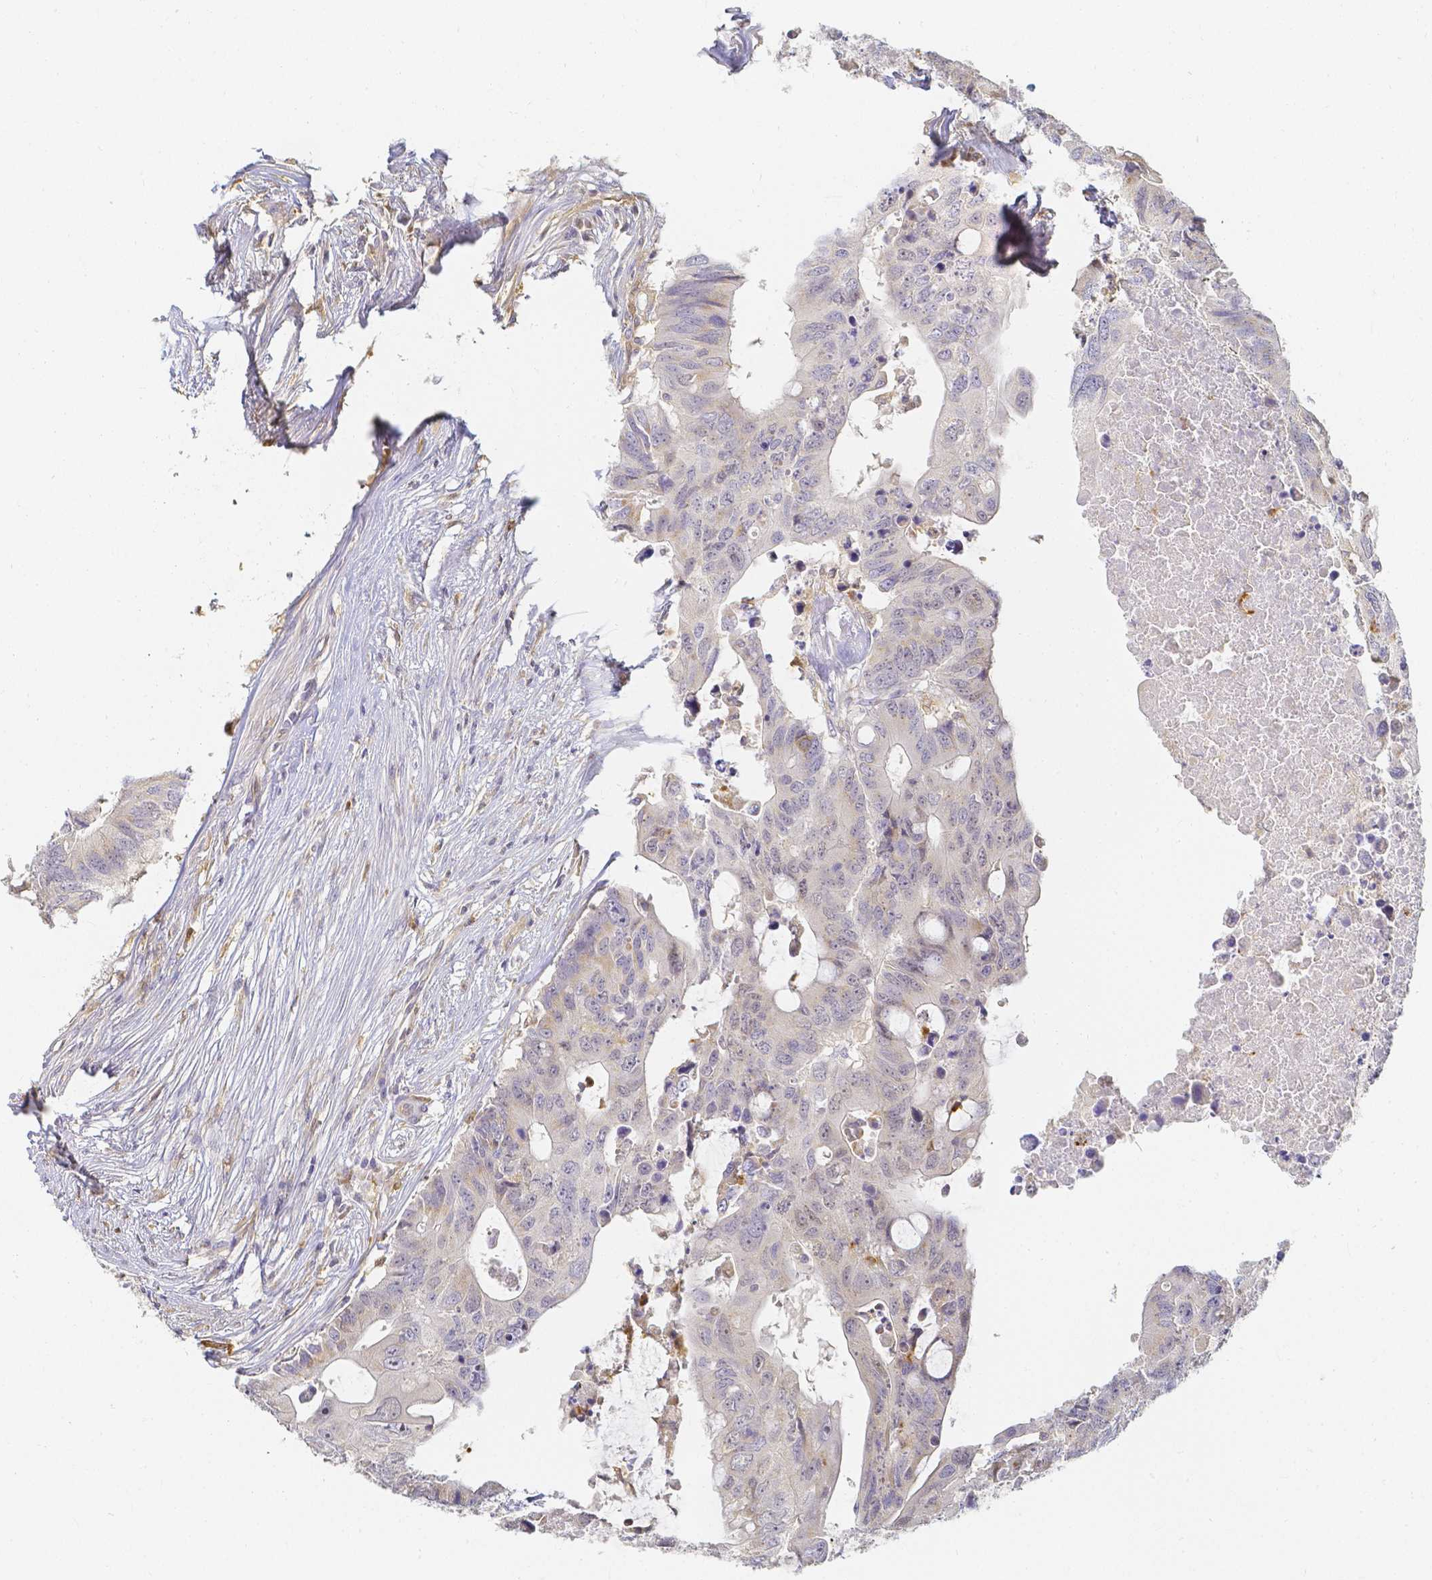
{"staining": {"intensity": "negative", "quantity": "none", "location": "none"}, "tissue": "colorectal cancer", "cell_type": "Tumor cells", "image_type": "cancer", "snomed": [{"axis": "morphology", "description": "Adenocarcinoma, NOS"}, {"axis": "topography", "description": "Colon"}], "caption": "Tumor cells show no significant protein positivity in adenocarcinoma (colorectal). (Stains: DAB immunohistochemistry (IHC) with hematoxylin counter stain, Microscopy: brightfield microscopy at high magnification).", "gene": "KCNH1", "patient": {"sex": "male", "age": 71}}